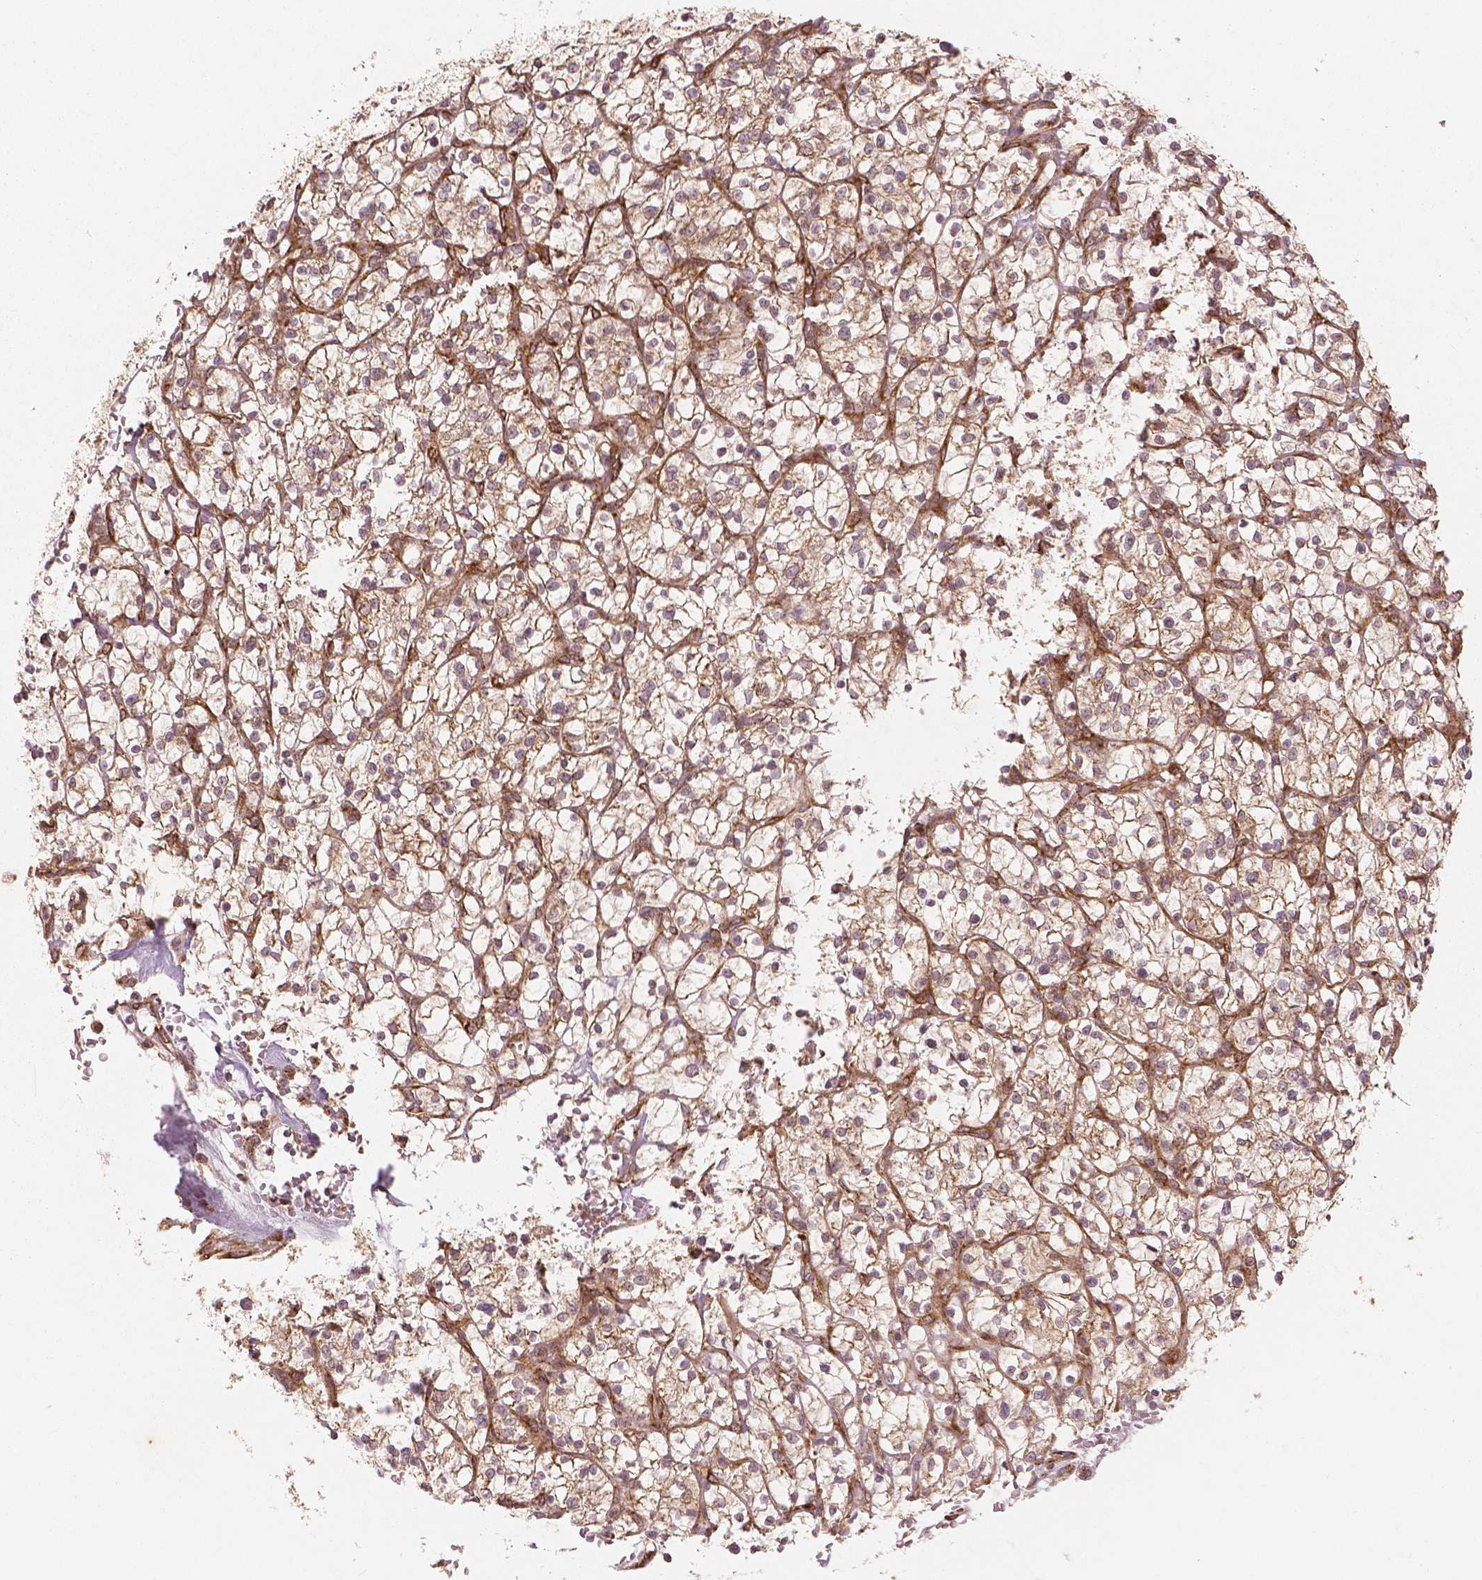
{"staining": {"intensity": "moderate", "quantity": ">75%", "location": "cytoplasmic/membranous"}, "tissue": "renal cancer", "cell_type": "Tumor cells", "image_type": "cancer", "snomed": [{"axis": "morphology", "description": "Adenocarcinoma, NOS"}, {"axis": "topography", "description": "Kidney"}], "caption": "Renal cancer was stained to show a protein in brown. There is medium levels of moderate cytoplasmic/membranous positivity in approximately >75% of tumor cells. (DAB (3,3'-diaminobenzidine) IHC, brown staining for protein, blue staining for nuclei).", "gene": "PGAM5", "patient": {"sex": "female", "age": 64}}